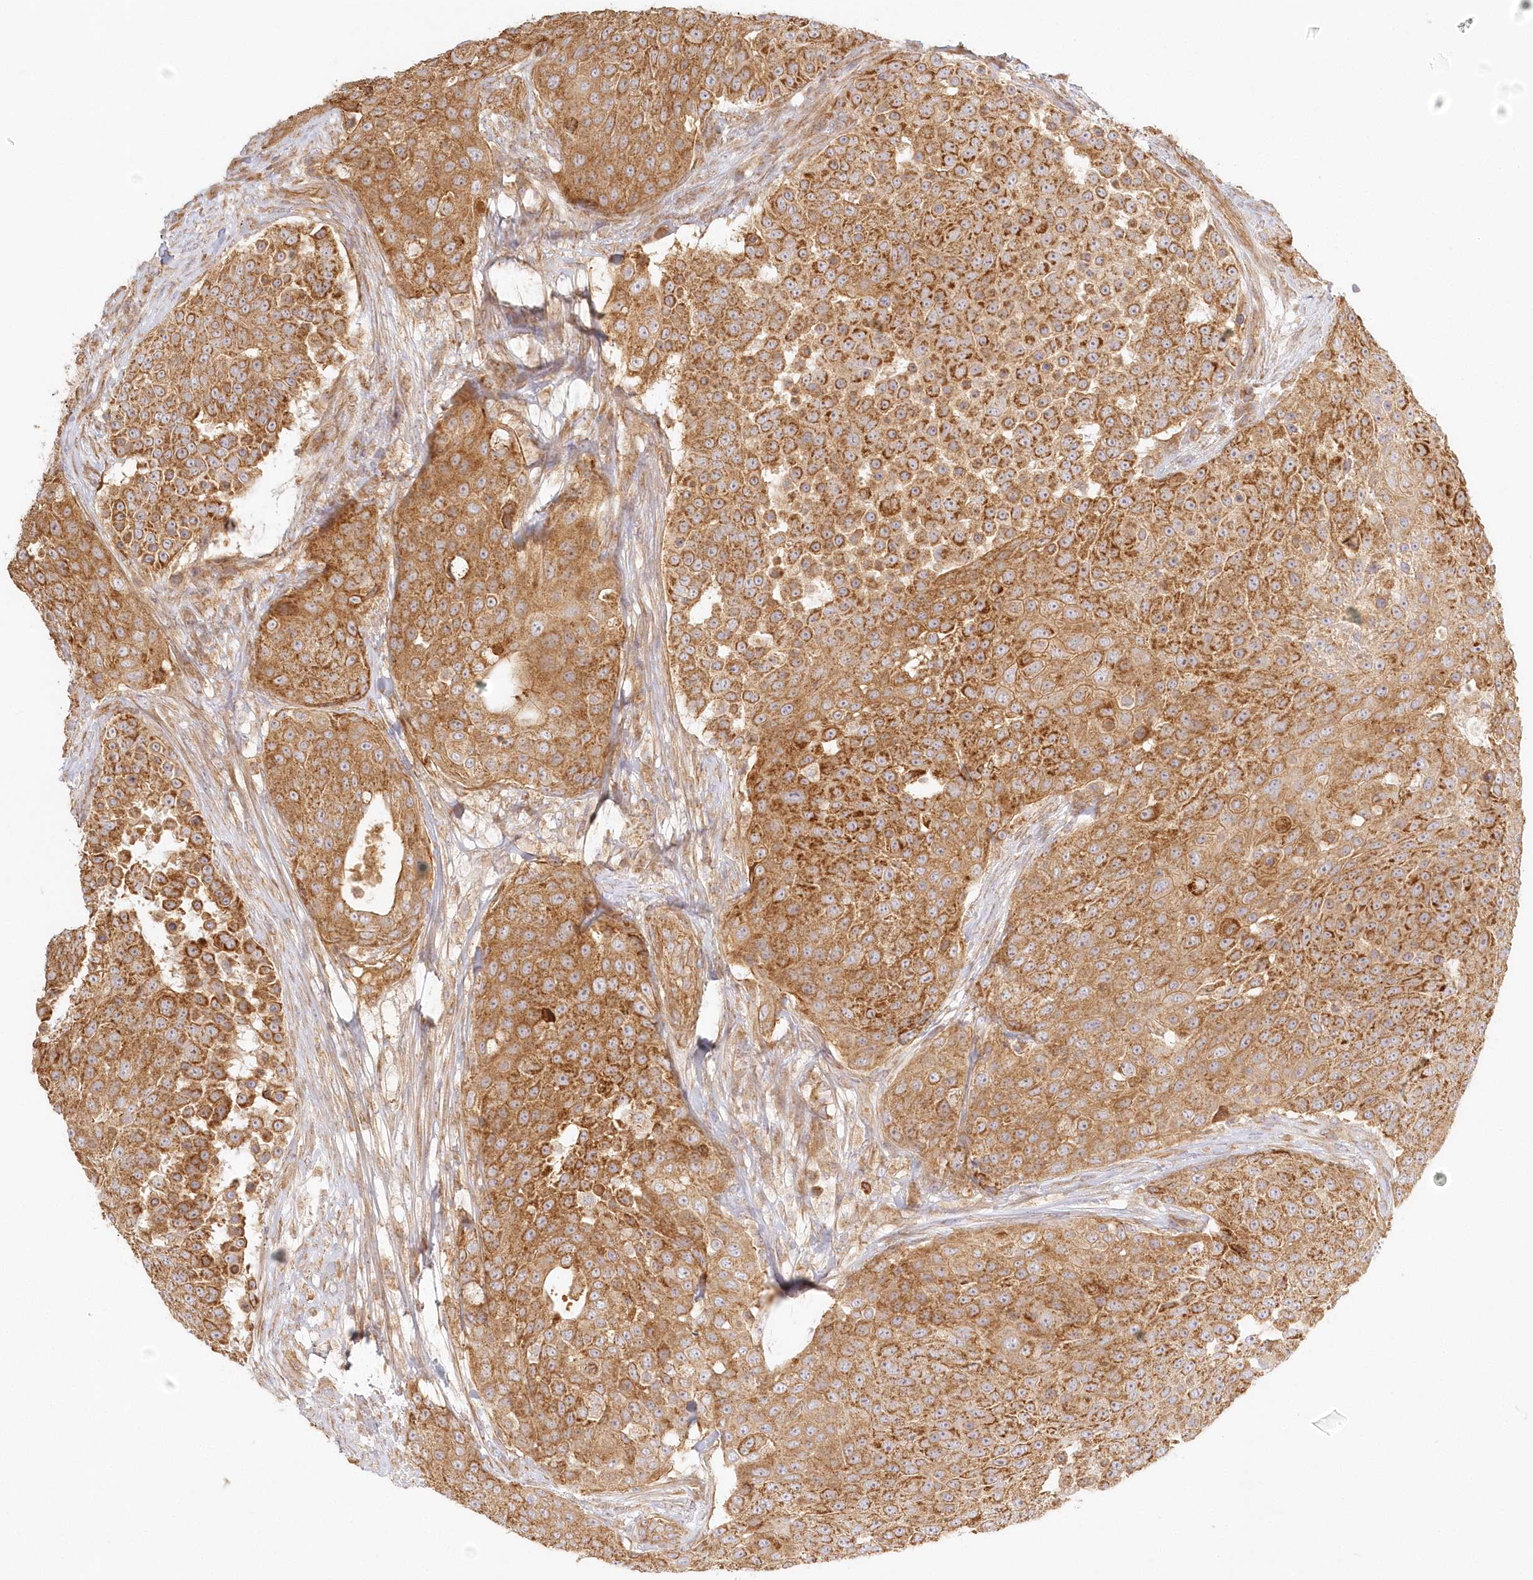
{"staining": {"intensity": "strong", "quantity": ">75%", "location": "cytoplasmic/membranous"}, "tissue": "urothelial cancer", "cell_type": "Tumor cells", "image_type": "cancer", "snomed": [{"axis": "morphology", "description": "Urothelial carcinoma, High grade"}, {"axis": "topography", "description": "Urinary bladder"}], "caption": "Immunohistochemical staining of human urothelial cancer reveals high levels of strong cytoplasmic/membranous protein positivity in approximately >75% of tumor cells.", "gene": "KIAA0232", "patient": {"sex": "female", "age": 63}}